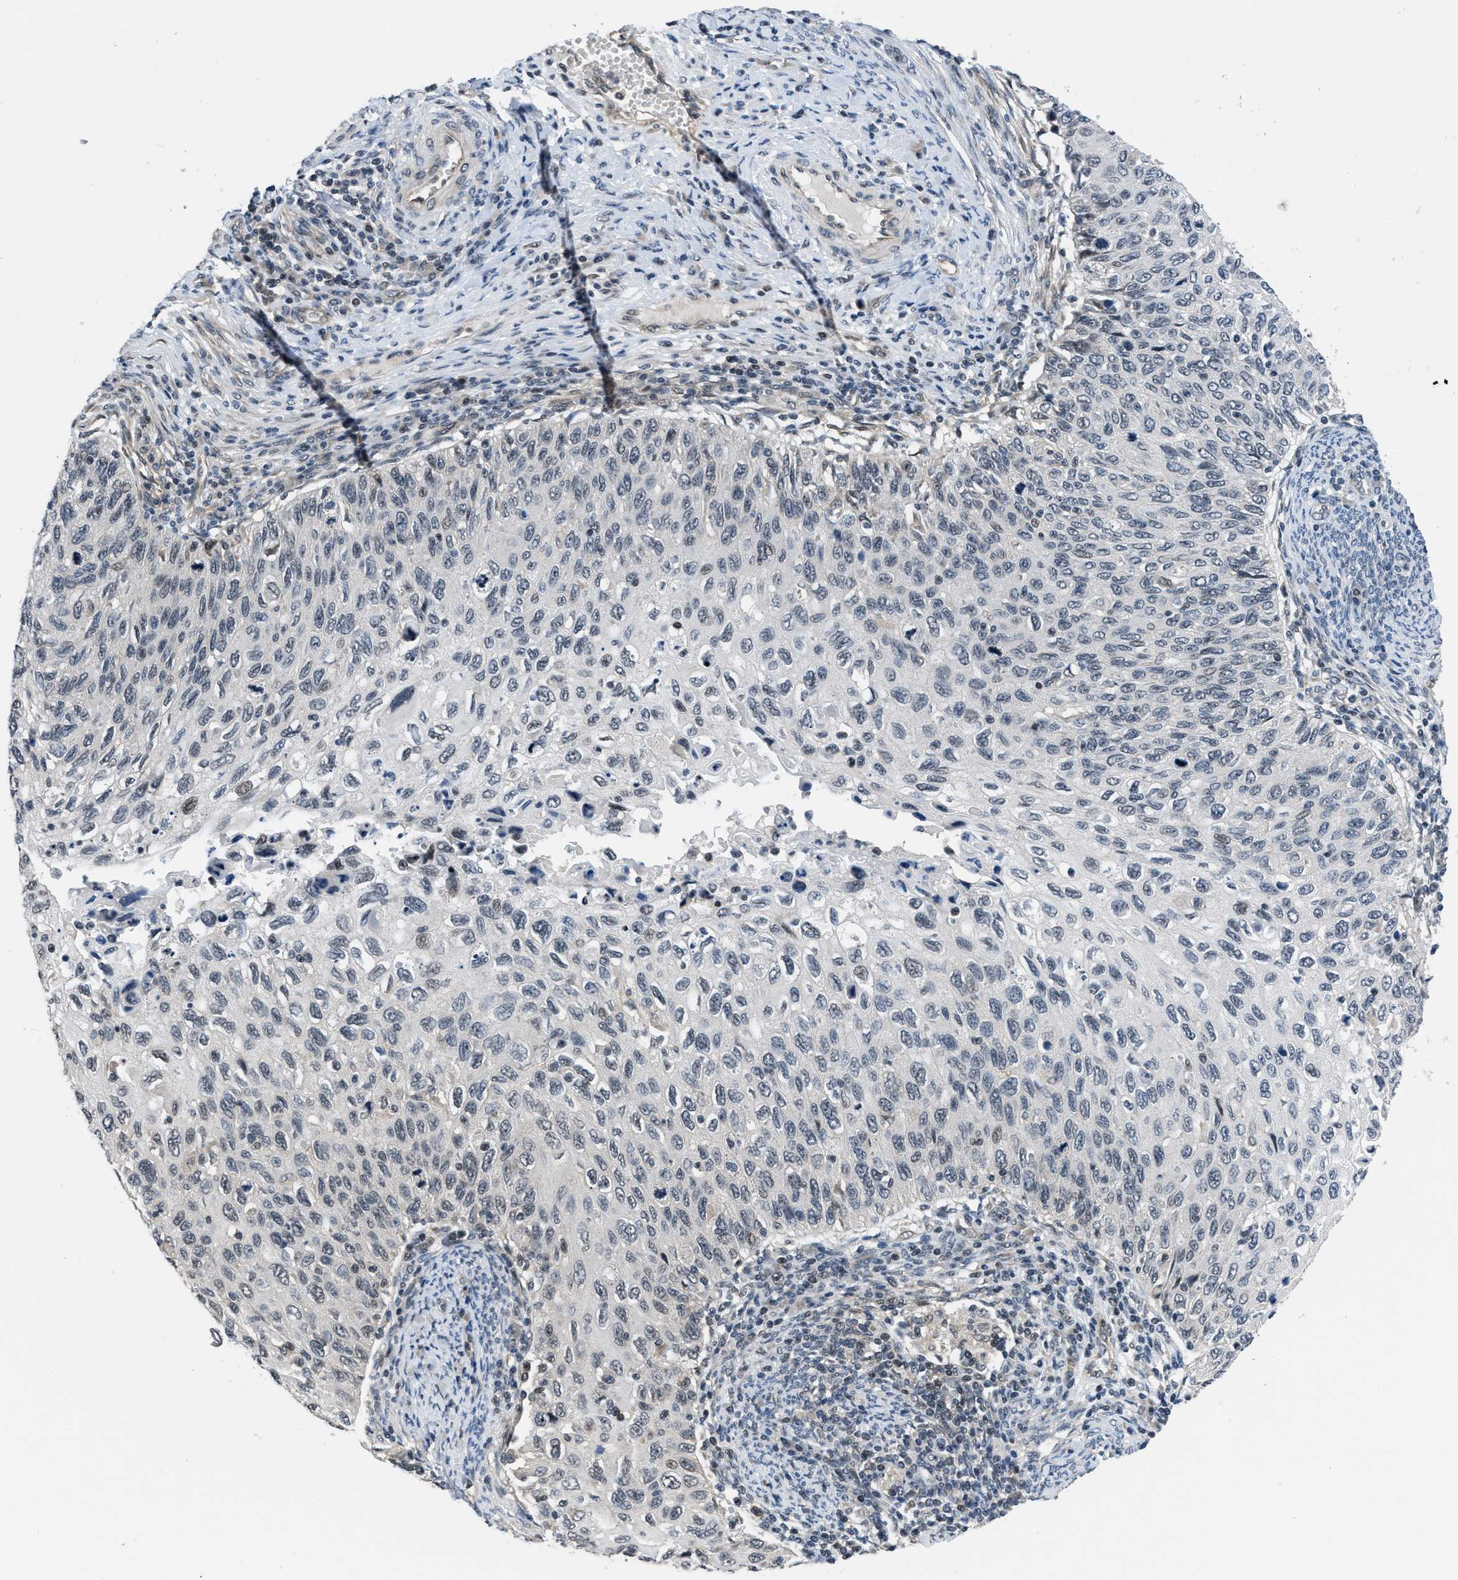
{"staining": {"intensity": "negative", "quantity": "none", "location": "none"}, "tissue": "cervical cancer", "cell_type": "Tumor cells", "image_type": "cancer", "snomed": [{"axis": "morphology", "description": "Squamous cell carcinoma, NOS"}, {"axis": "topography", "description": "Cervix"}], "caption": "Immunohistochemistry micrograph of human squamous cell carcinoma (cervical) stained for a protein (brown), which shows no staining in tumor cells.", "gene": "SETD5", "patient": {"sex": "female", "age": 70}}